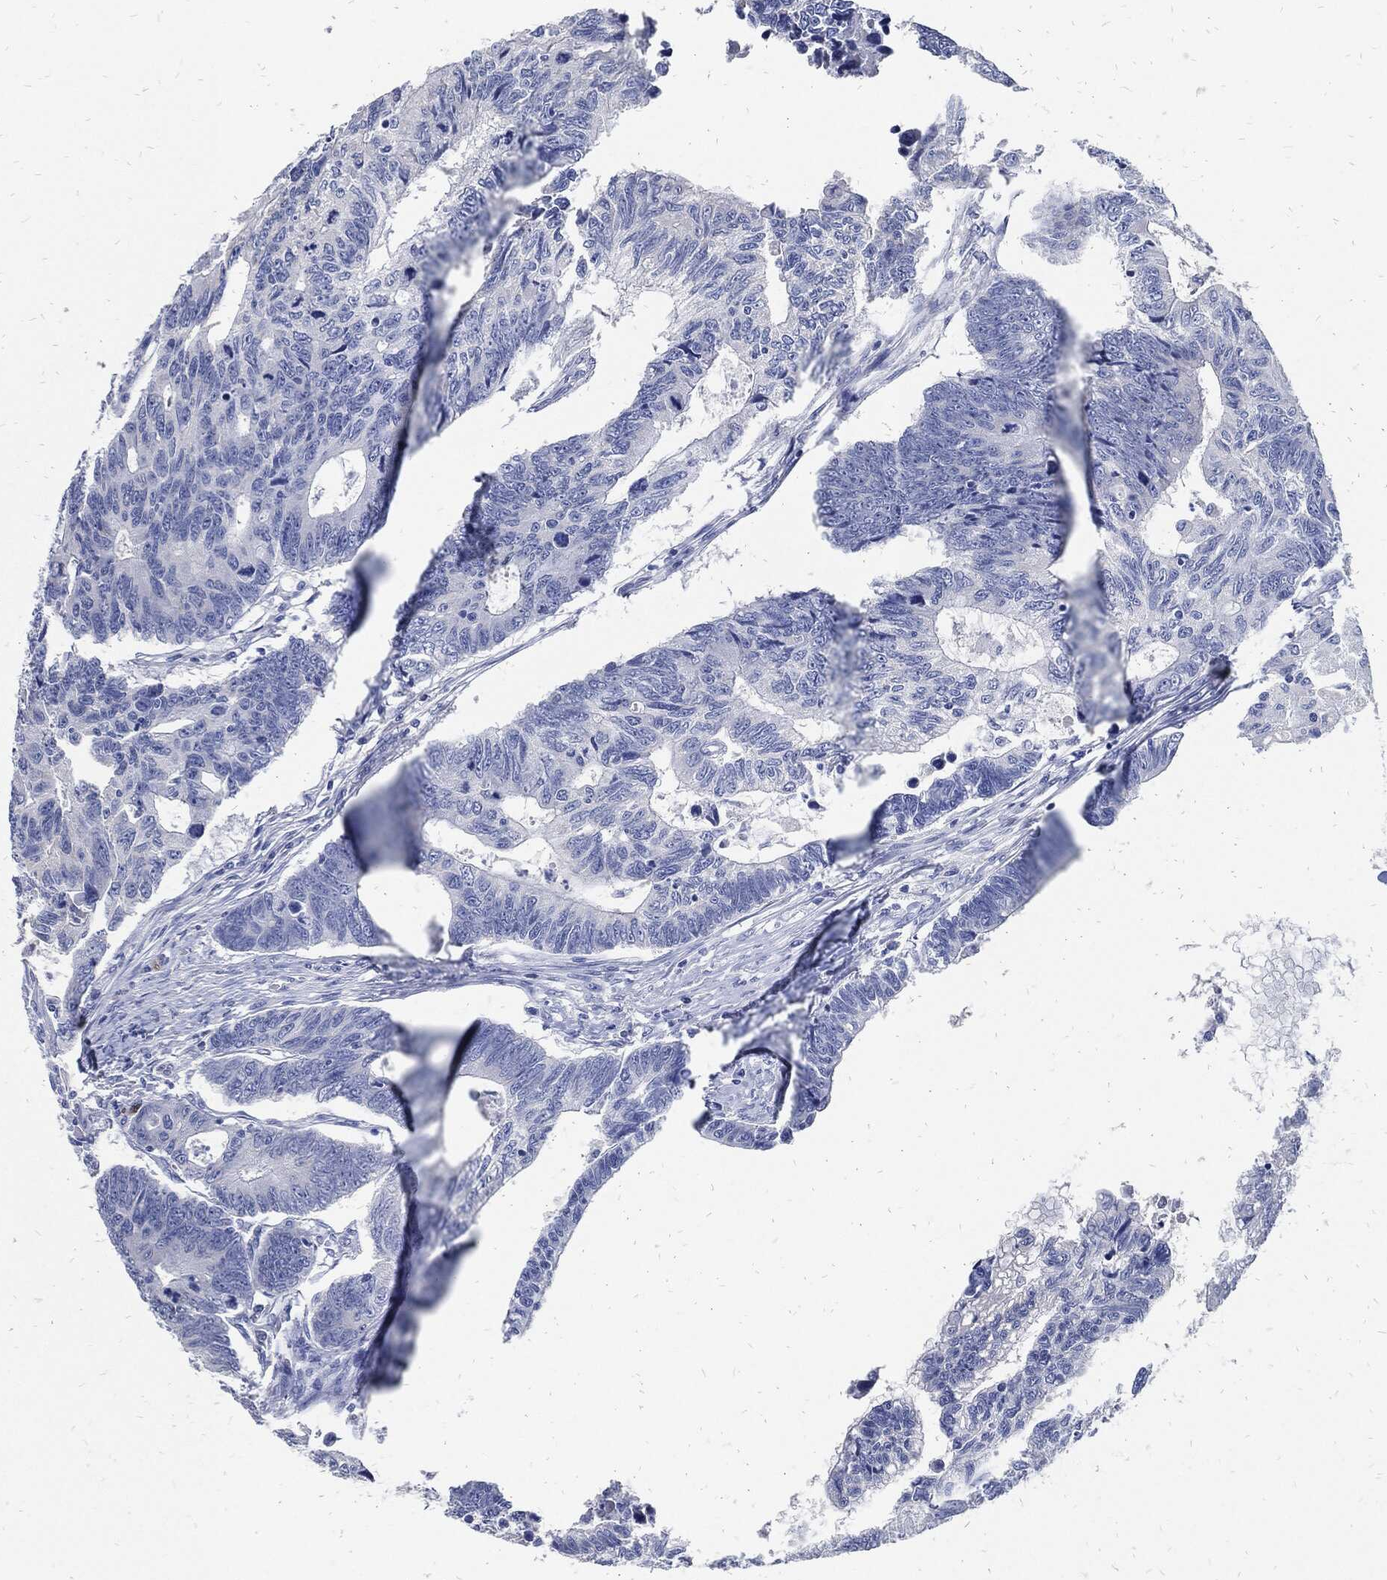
{"staining": {"intensity": "negative", "quantity": "none", "location": "none"}, "tissue": "colorectal cancer", "cell_type": "Tumor cells", "image_type": "cancer", "snomed": [{"axis": "morphology", "description": "Adenocarcinoma, NOS"}, {"axis": "topography", "description": "Colon"}], "caption": "Immunohistochemistry (IHC) micrograph of neoplastic tissue: adenocarcinoma (colorectal) stained with DAB (3,3'-diaminobenzidine) exhibits no significant protein staining in tumor cells. (Stains: DAB immunohistochemistry with hematoxylin counter stain, Microscopy: brightfield microscopy at high magnification).", "gene": "FABP4", "patient": {"sex": "female", "age": 77}}